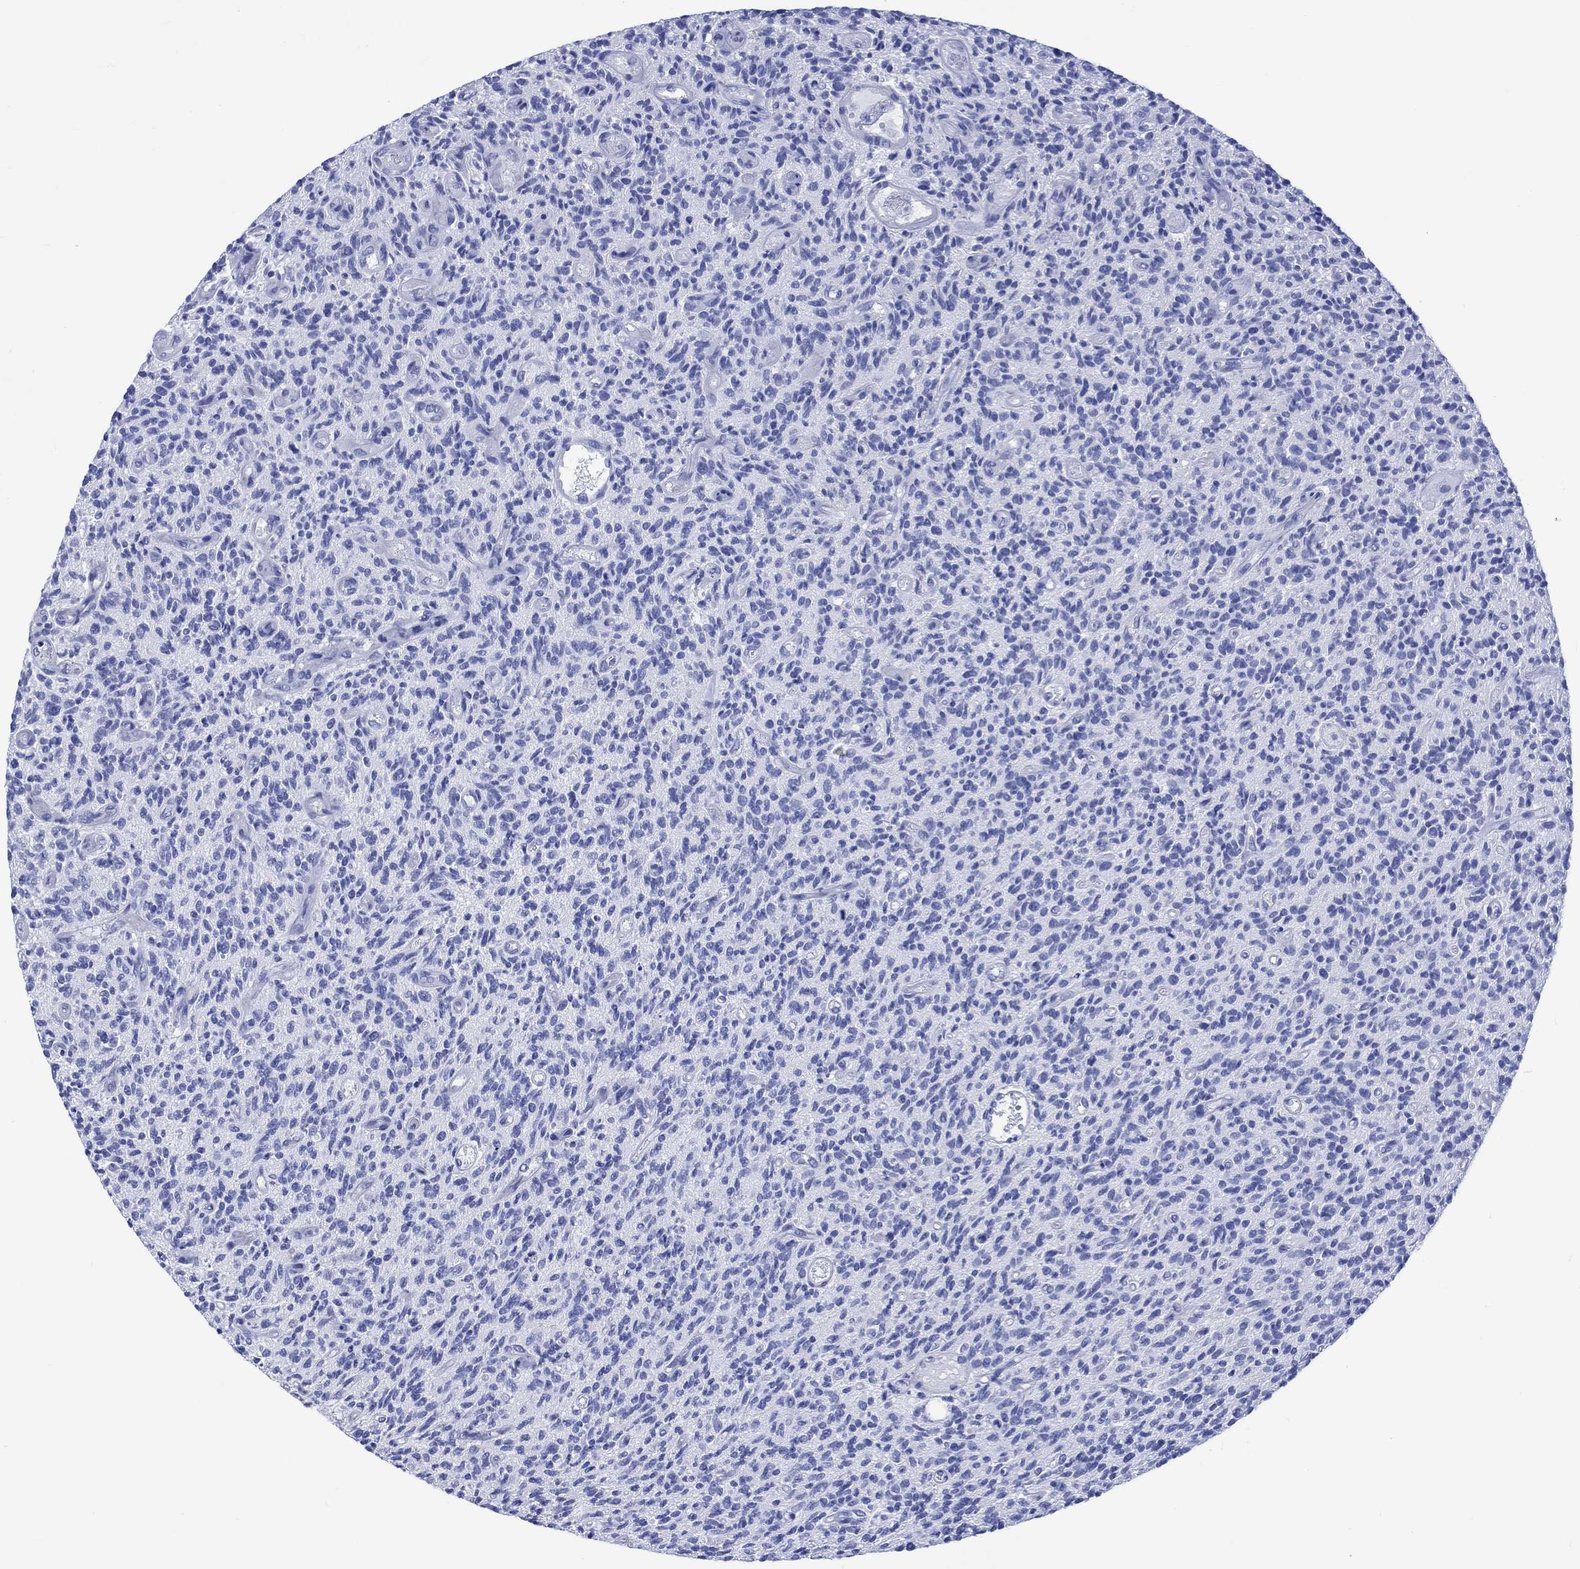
{"staining": {"intensity": "negative", "quantity": "none", "location": "none"}, "tissue": "glioma", "cell_type": "Tumor cells", "image_type": "cancer", "snomed": [{"axis": "morphology", "description": "Glioma, malignant, High grade"}, {"axis": "topography", "description": "Brain"}], "caption": "Immunohistochemistry (IHC) image of glioma stained for a protein (brown), which shows no positivity in tumor cells.", "gene": "KLHL33", "patient": {"sex": "male", "age": 64}}